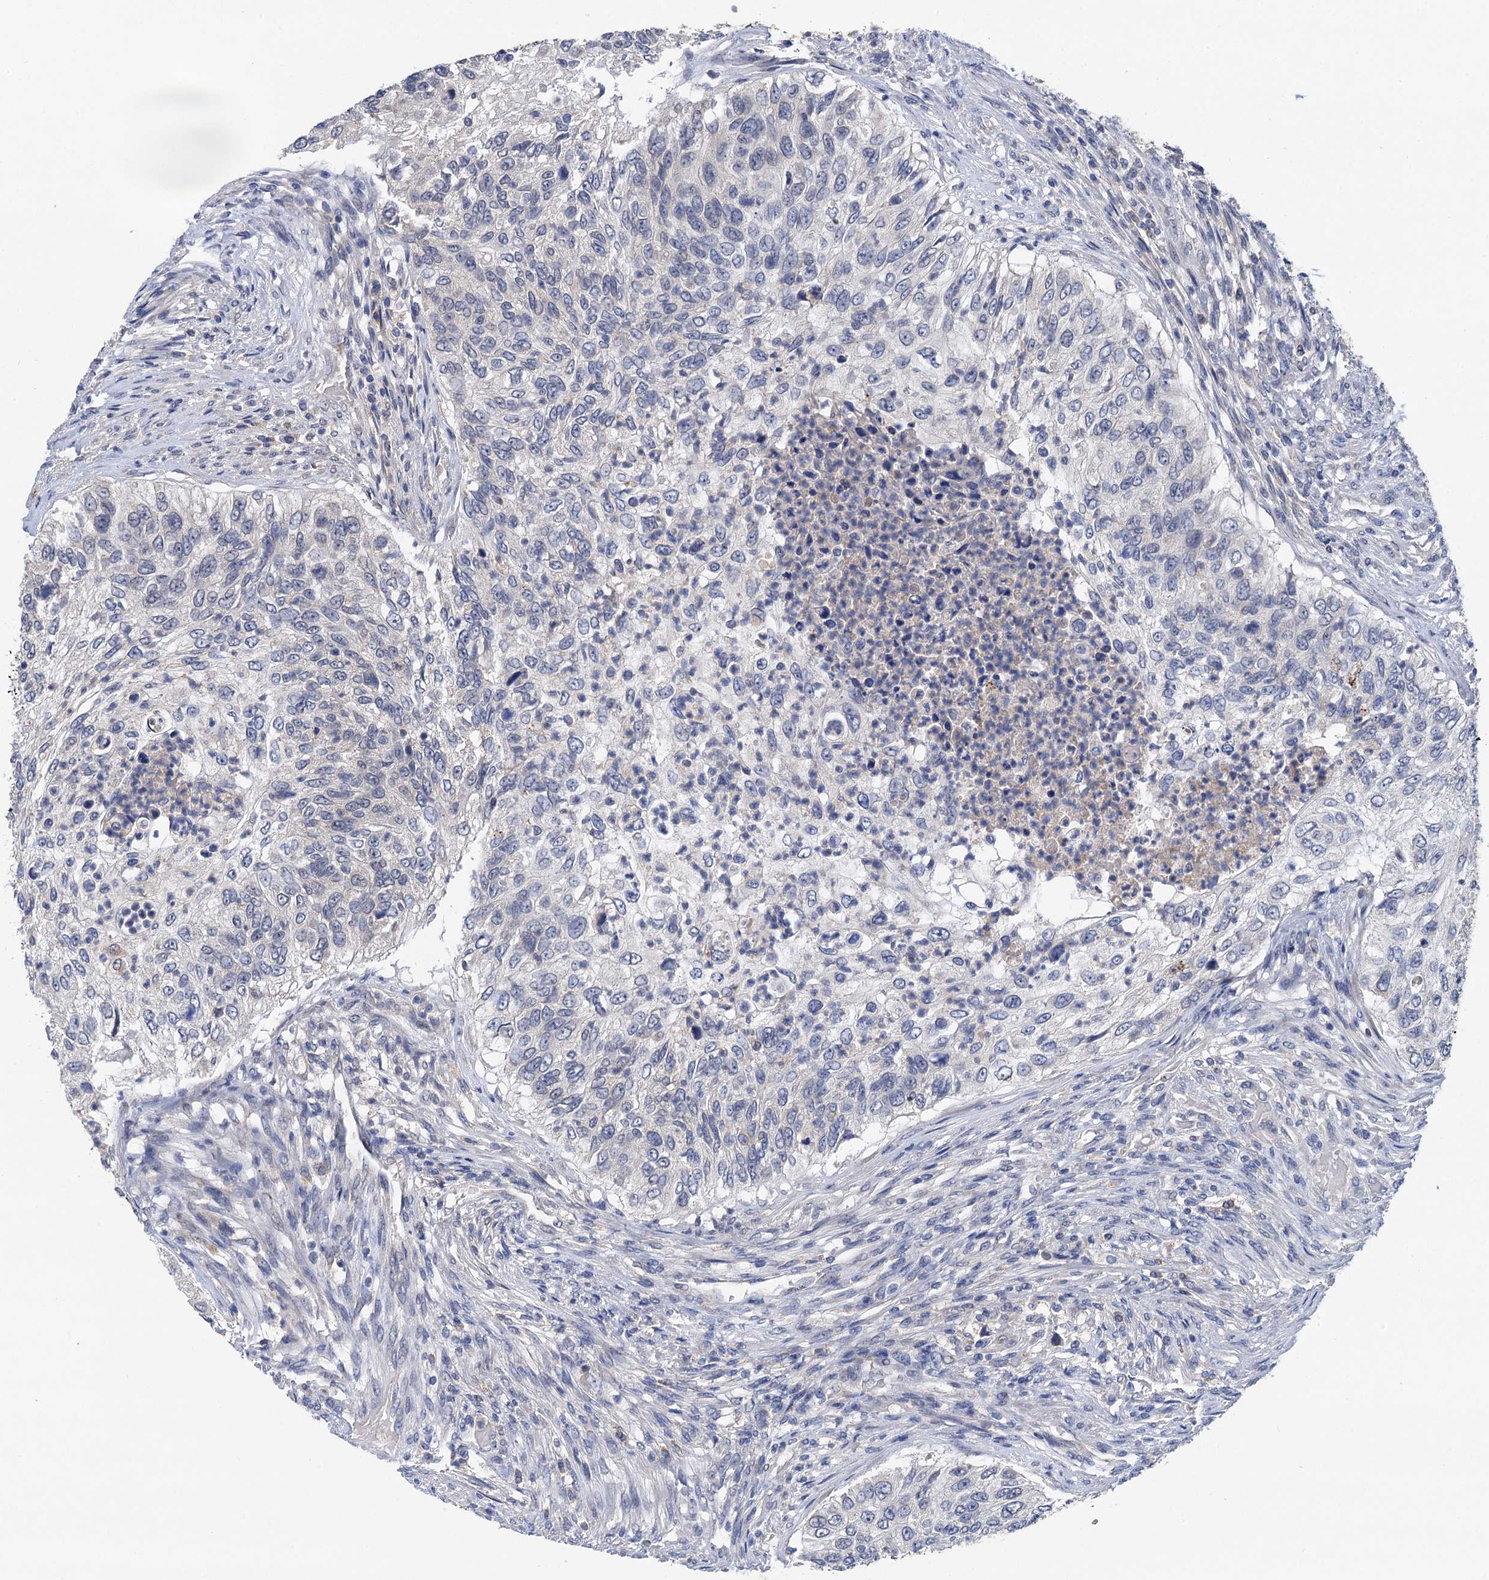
{"staining": {"intensity": "negative", "quantity": "none", "location": "none"}, "tissue": "urothelial cancer", "cell_type": "Tumor cells", "image_type": "cancer", "snomed": [{"axis": "morphology", "description": "Urothelial carcinoma, High grade"}, {"axis": "topography", "description": "Urinary bladder"}], "caption": "DAB immunohistochemical staining of urothelial carcinoma (high-grade) exhibits no significant expression in tumor cells.", "gene": "TMEM39B", "patient": {"sex": "female", "age": 60}}